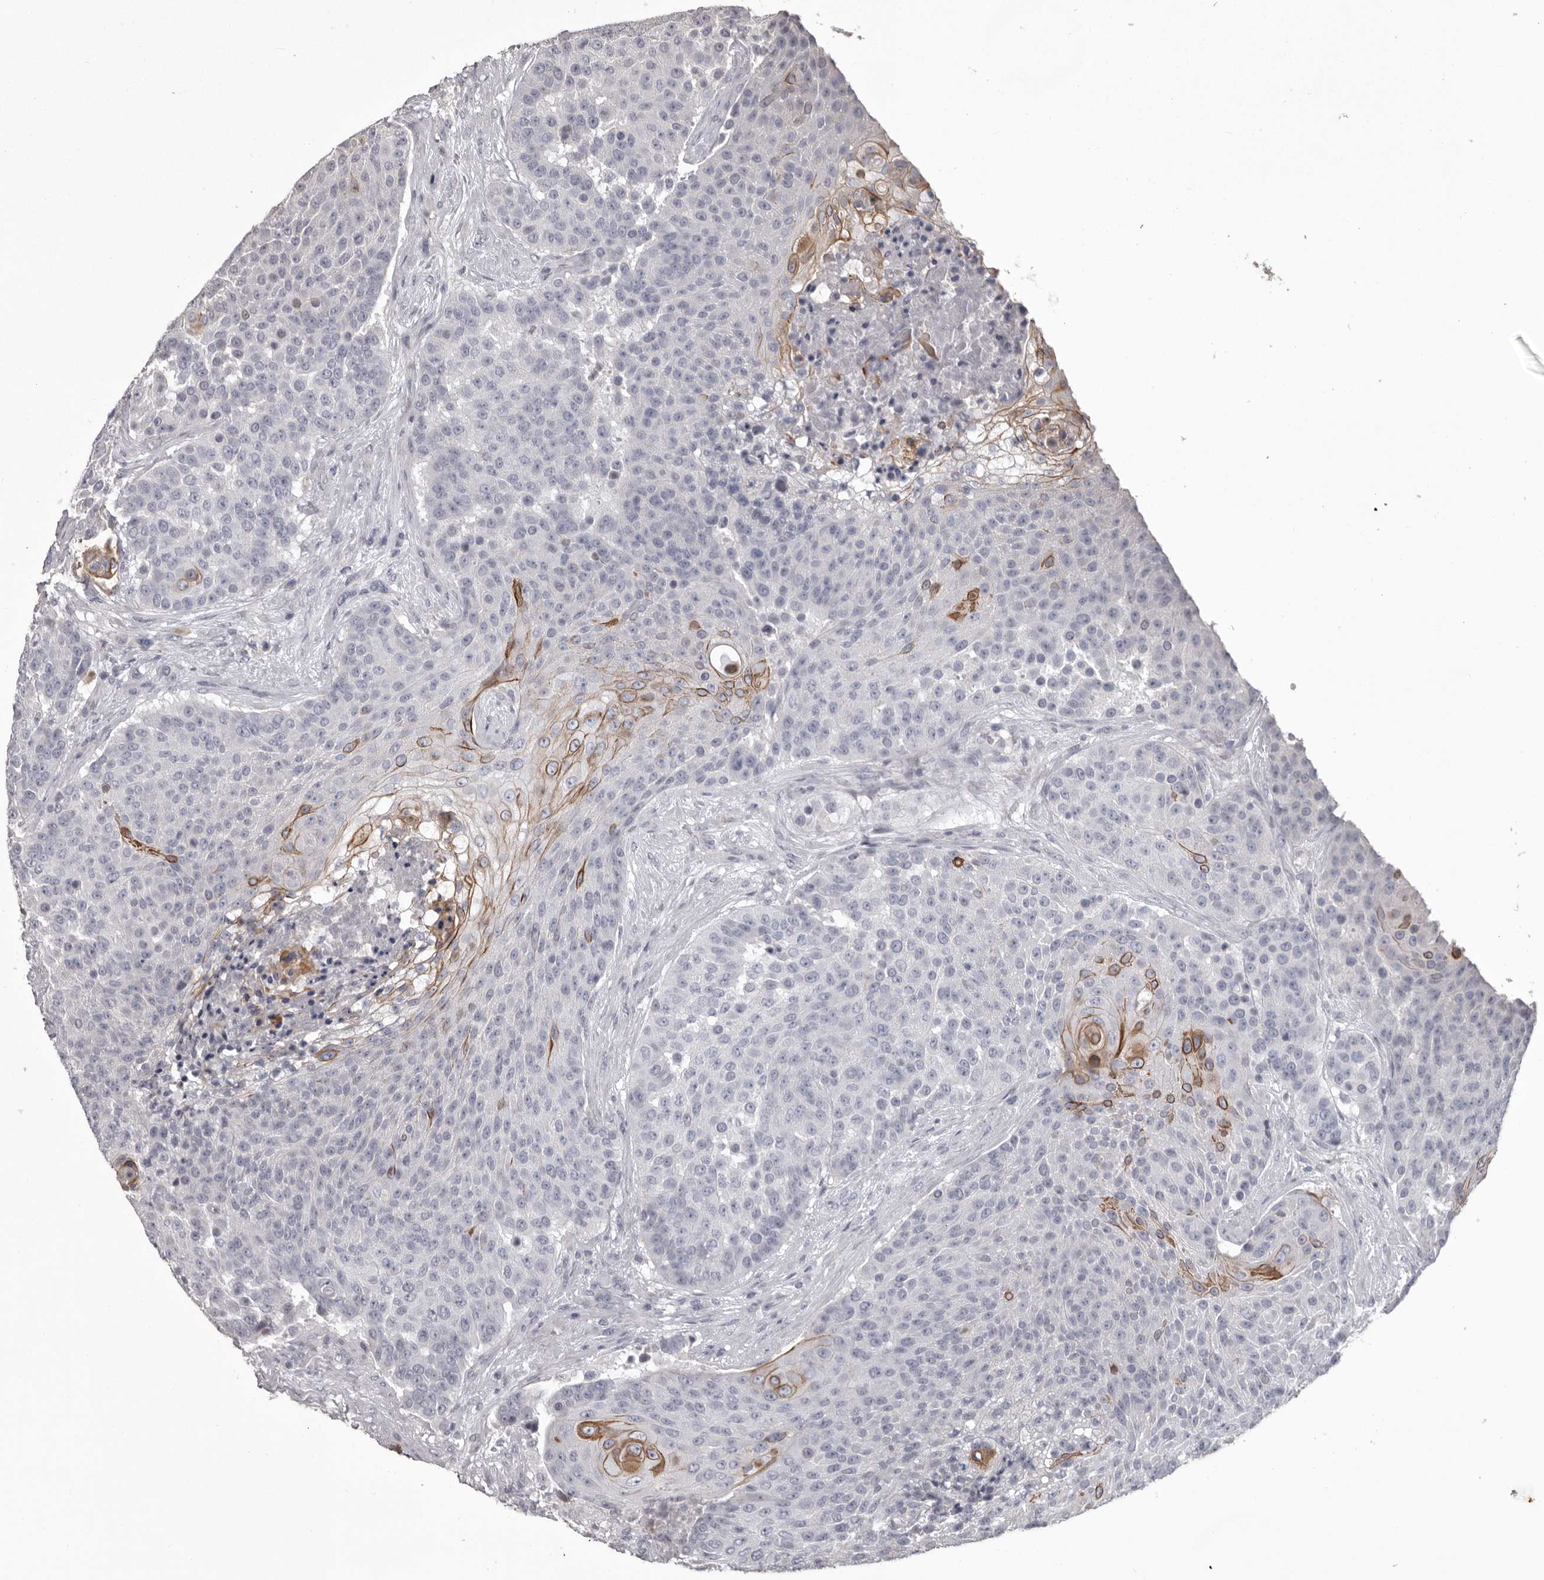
{"staining": {"intensity": "moderate", "quantity": "<25%", "location": "cytoplasmic/membranous"}, "tissue": "urothelial cancer", "cell_type": "Tumor cells", "image_type": "cancer", "snomed": [{"axis": "morphology", "description": "Urothelial carcinoma, High grade"}, {"axis": "topography", "description": "Urinary bladder"}], "caption": "DAB immunohistochemical staining of human urothelial carcinoma (high-grade) reveals moderate cytoplasmic/membranous protein staining in about <25% of tumor cells.", "gene": "LPAR6", "patient": {"sex": "female", "age": 63}}